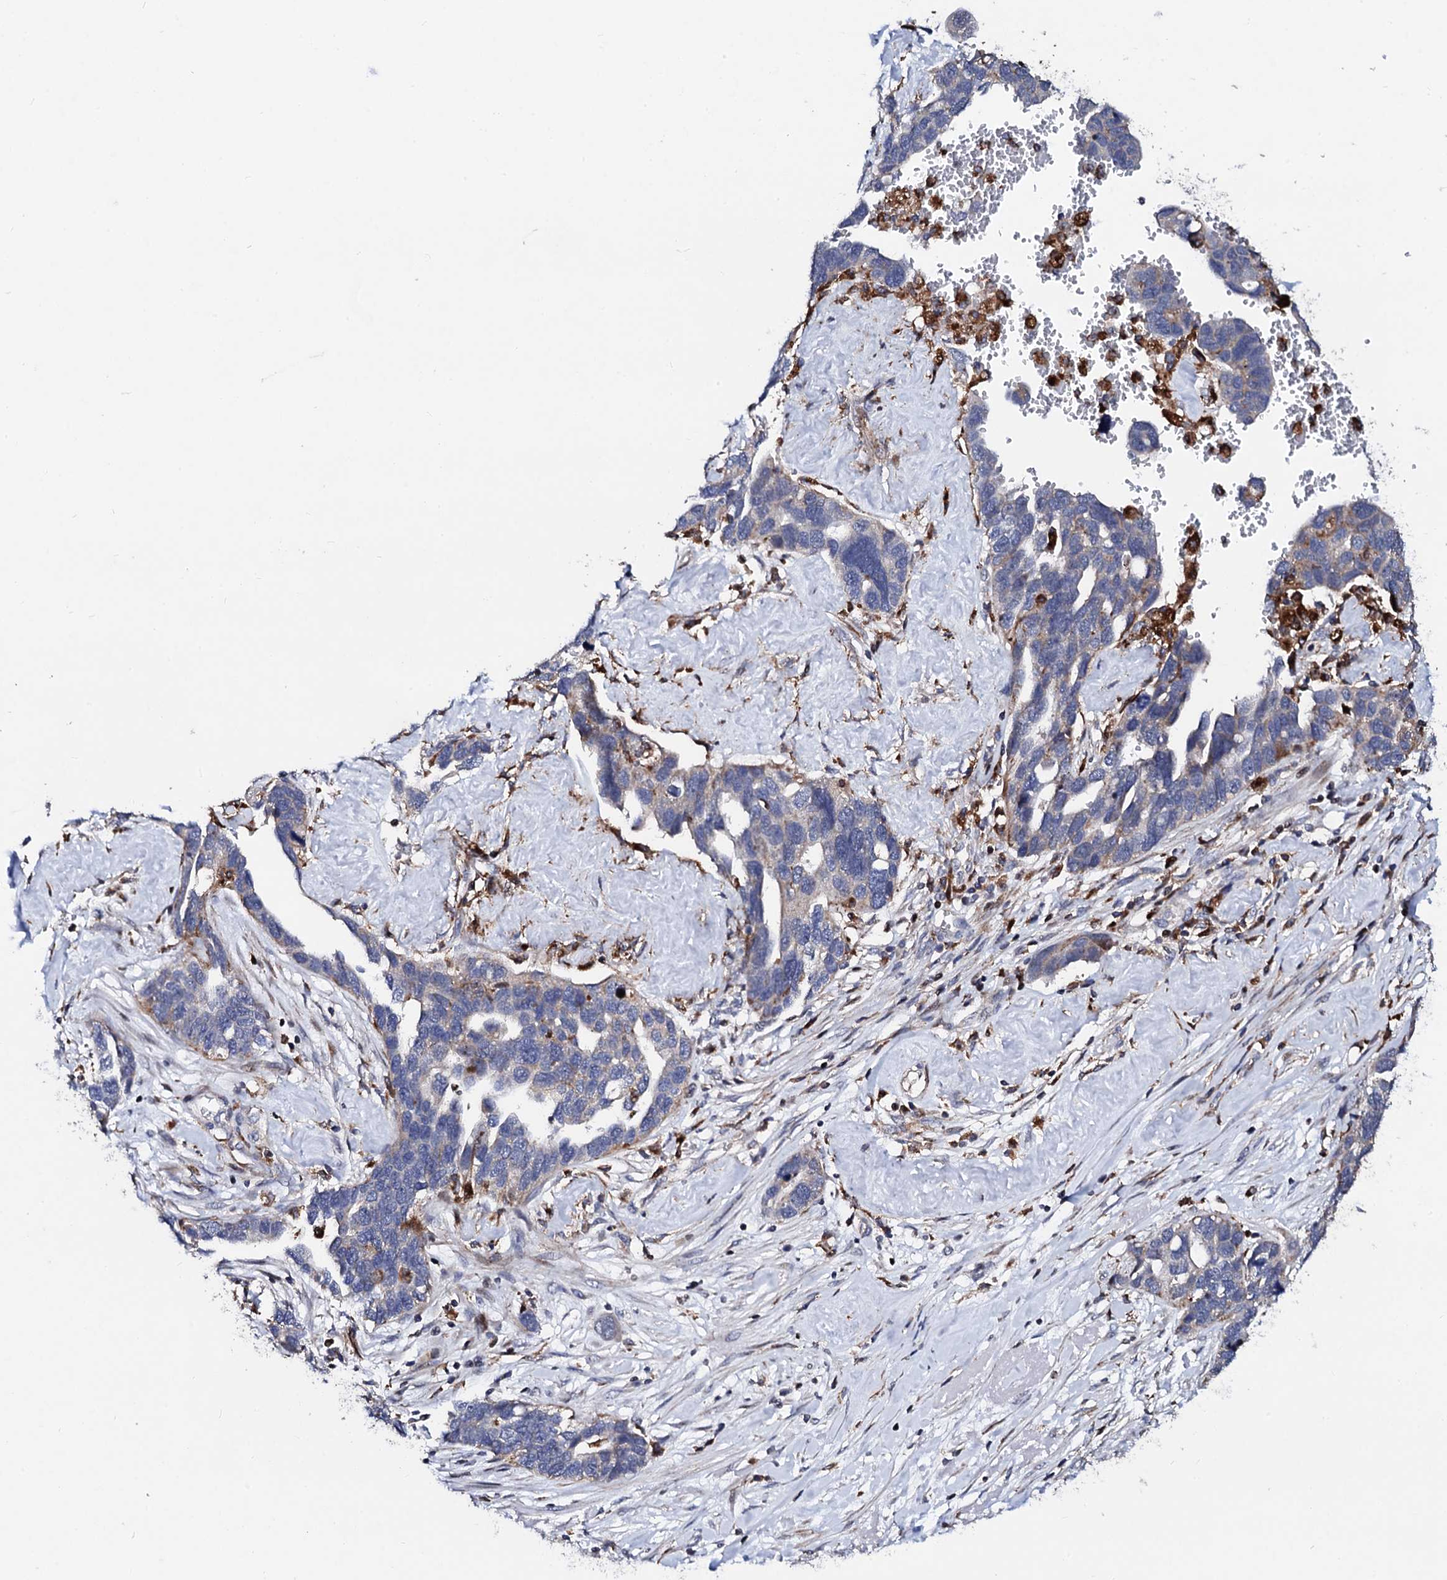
{"staining": {"intensity": "weak", "quantity": "<25%", "location": "cytoplasmic/membranous"}, "tissue": "ovarian cancer", "cell_type": "Tumor cells", "image_type": "cancer", "snomed": [{"axis": "morphology", "description": "Cystadenocarcinoma, serous, NOS"}, {"axis": "topography", "description": "Ovary"}], "caption": "There is no significant staining in tumor cells of serous cystadenocarcinoma (ovarian).", "gene": "TCIRG1", "patient": {"sex": "female", "age": 54}}